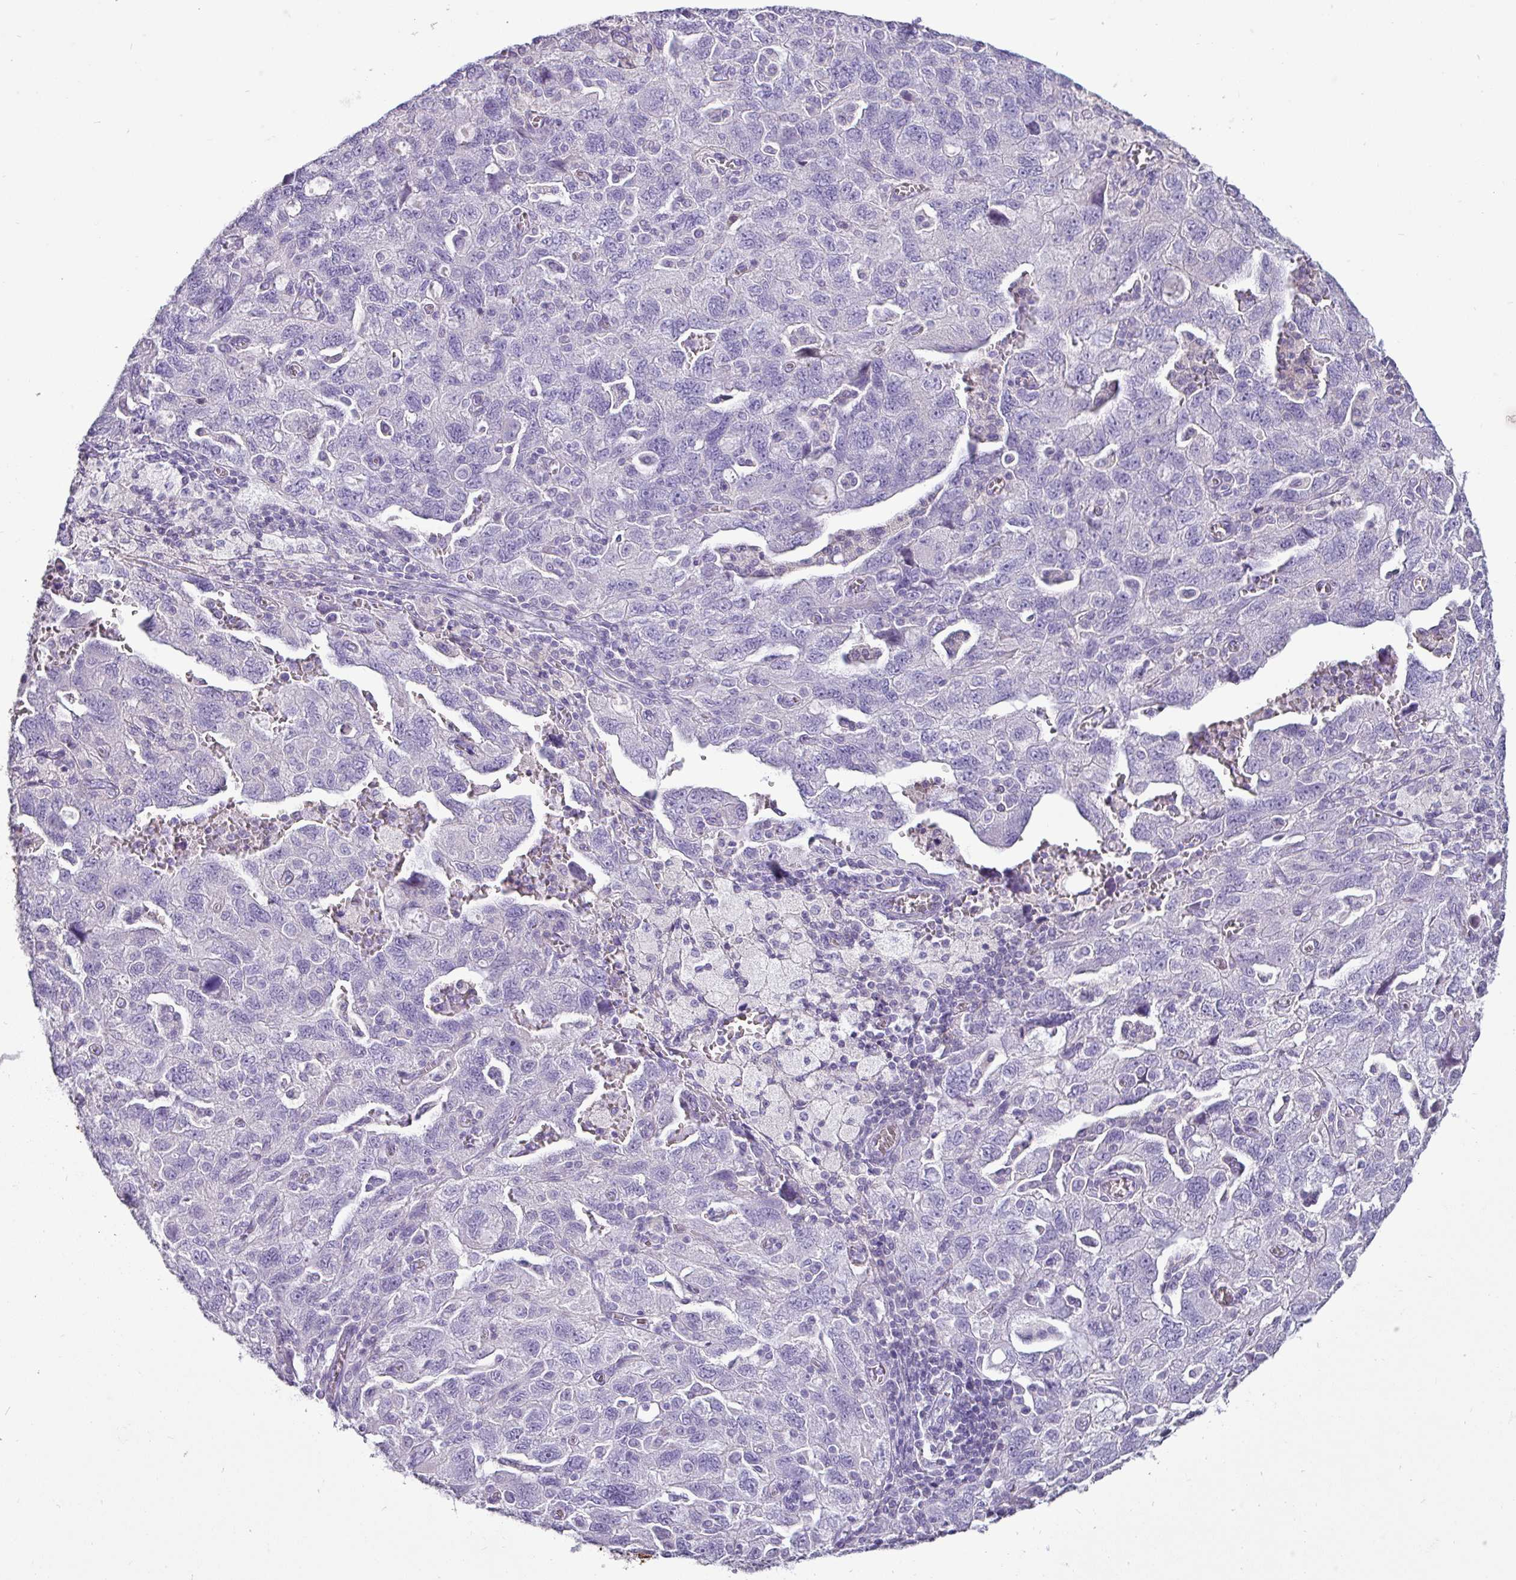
{"staining": {"intensity": "negative", "quantity": "none", "location": "none"}, "tissue": "ovarian cancer", "cell_type": "Tumor cells", "image_type": "cancer", "snomed": [{"axis": "morphology", "description": "Carcinoma, NOS"}, {"axis": "morphology", "description": "Cystadenocarcinoma, serous, NOS"}, {"axis": "topography", "description": "Ovary"}], "caption": "The photomicrograph exhibits no significant staining in tumor cells of ovarian cancer.", "gene": "GSTA3", "patient": {"sex": "female", "age": 69}}